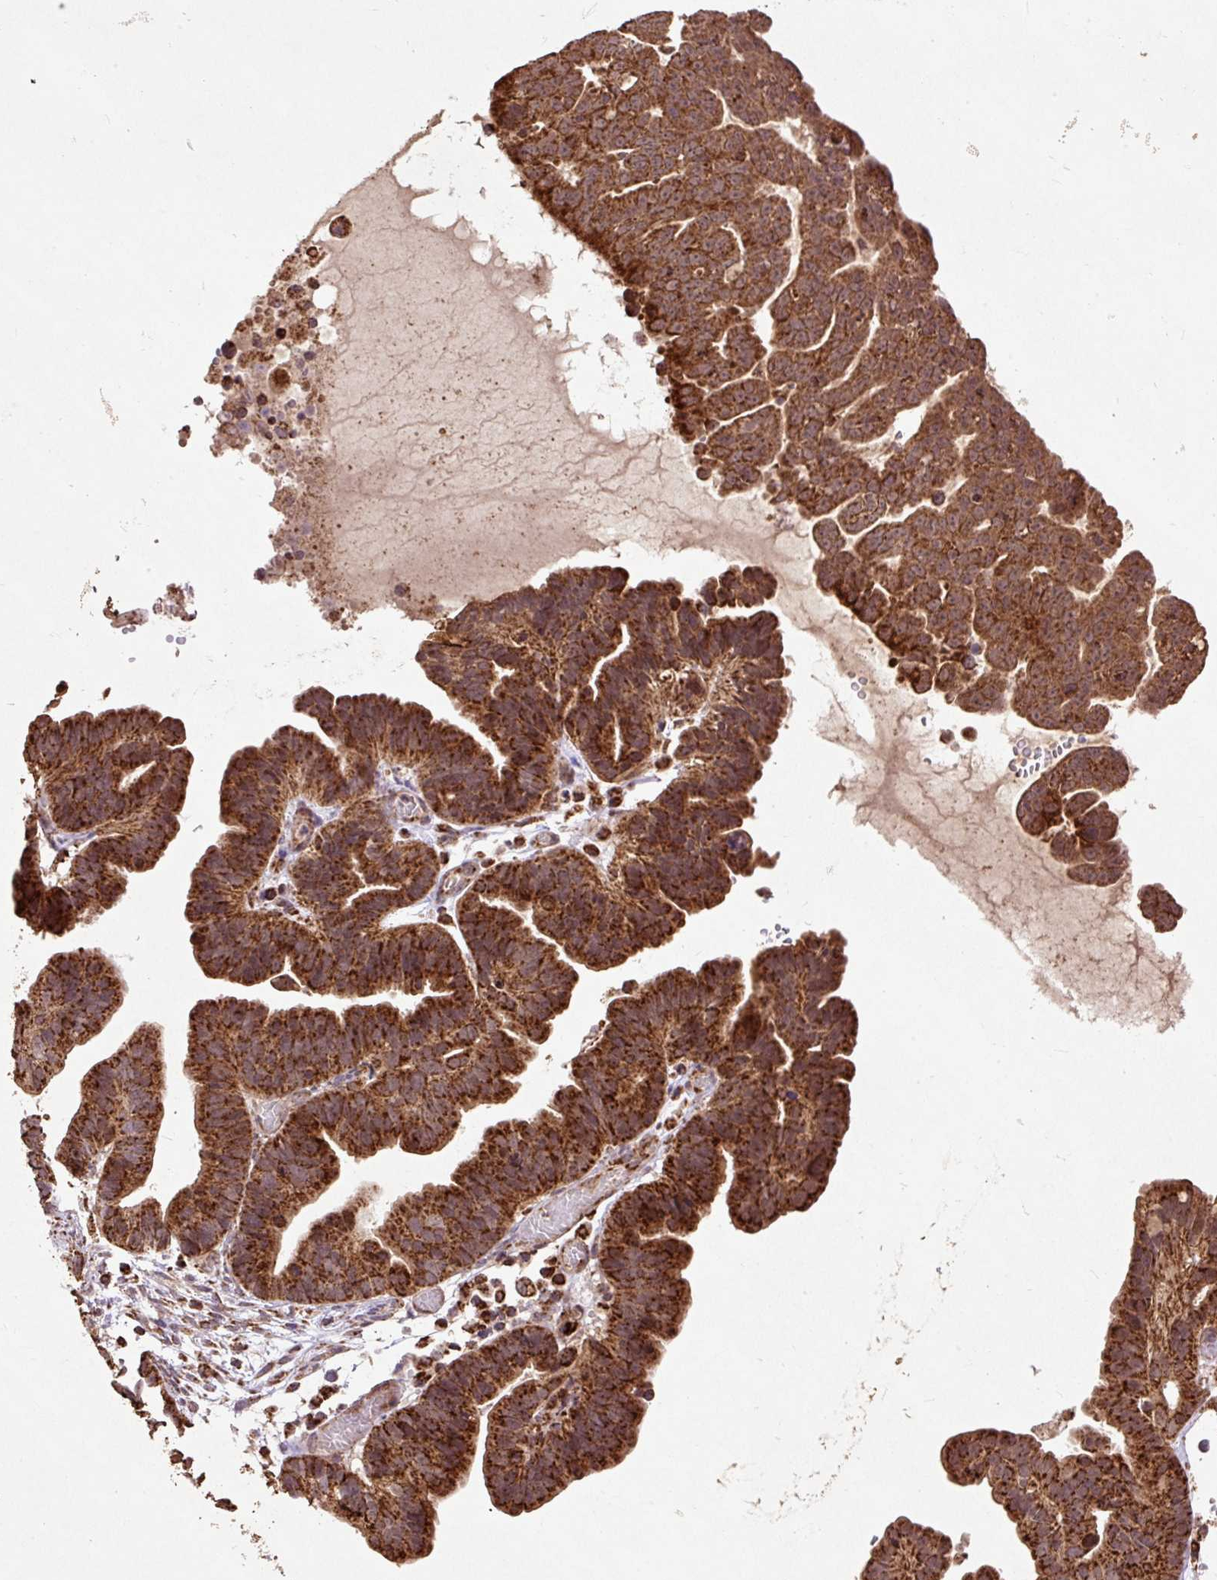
{"staining": {"intensity": "strong", "quantity": ">75%", "location": "cytoplasmic/membranous"}, "tissue": "ovarian cancer", "cell_type": "Tumor cells", "image_type": "cancer", "snomed": [{"axis": "morphology", "description": "Cystadenocarcinoma, serous, NOS"}, {"axis": "topography", "description": "Ovary"}], "caption": "An image showing strong cytoplasmic/membranous positivity in about >75% of tumor cells in serous cystadenocarcinoma (ovarian), as visualized by brown immunohistochemical staining.", "gene": "ATP5F1A", "patient": {"sex": "female", "age": 56}}